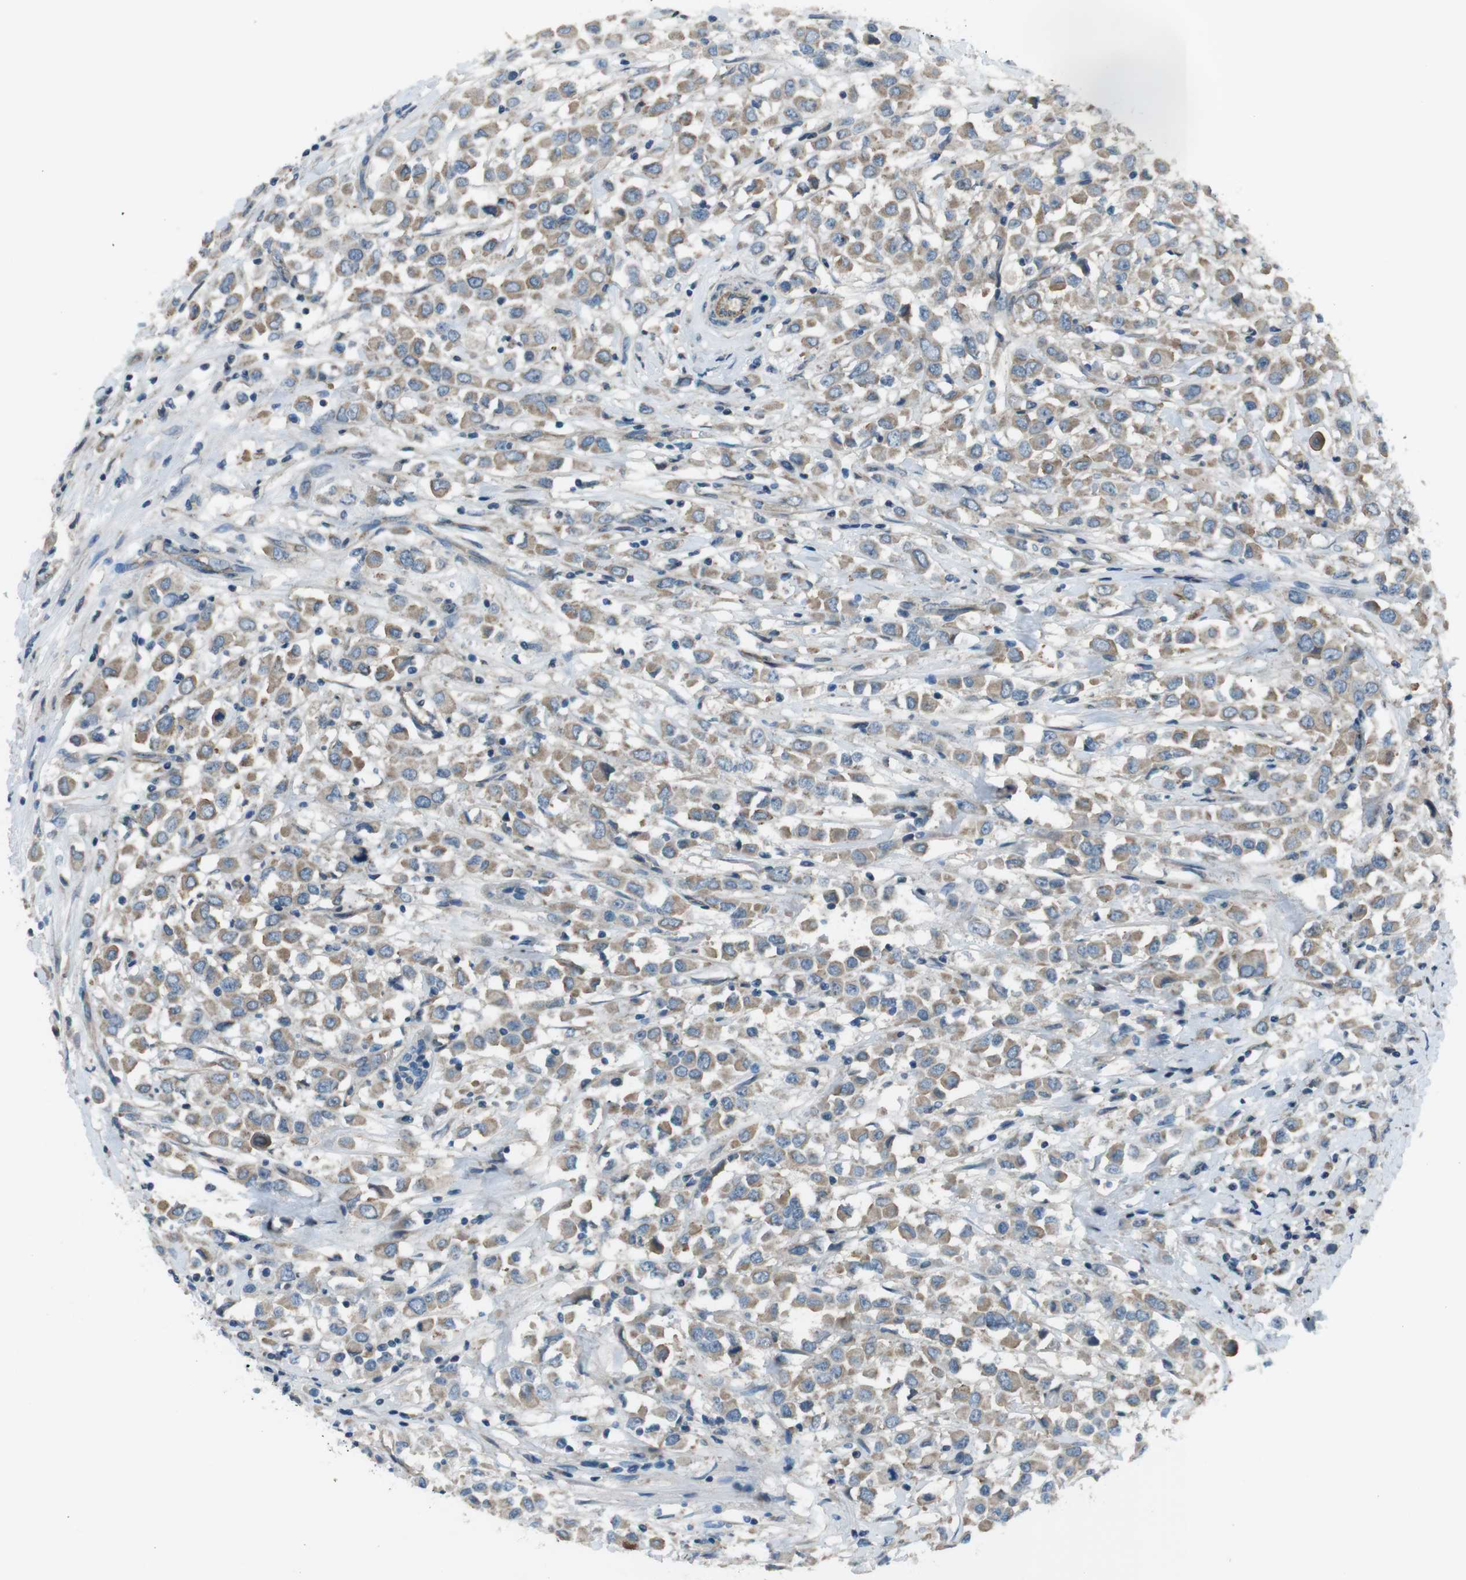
{"staining": {"intensity": "weak", "quantity": ">75%", "location": "cytoplasmic/membranous"}, "tissue": "breast cancer", "cell_type": "Tumor cells", "image_type": "cancer", "snomed": [{"axis": "morphology", "description": "Duct carcinoma"}, {"axis": "topography", "description": "Breast"}], "caption": "Immunohistochemical staining of breast cancer shows low levels of weak cytoplasmic/membranous staining in approximately >75% of tumor cells. The staining was performed using DAB, with brown indicating positive protein expression. Nuclei are stained blue with hematoxylin.", "gene": "TIAM2", "patient": {"sex": "female", "age": 61}}